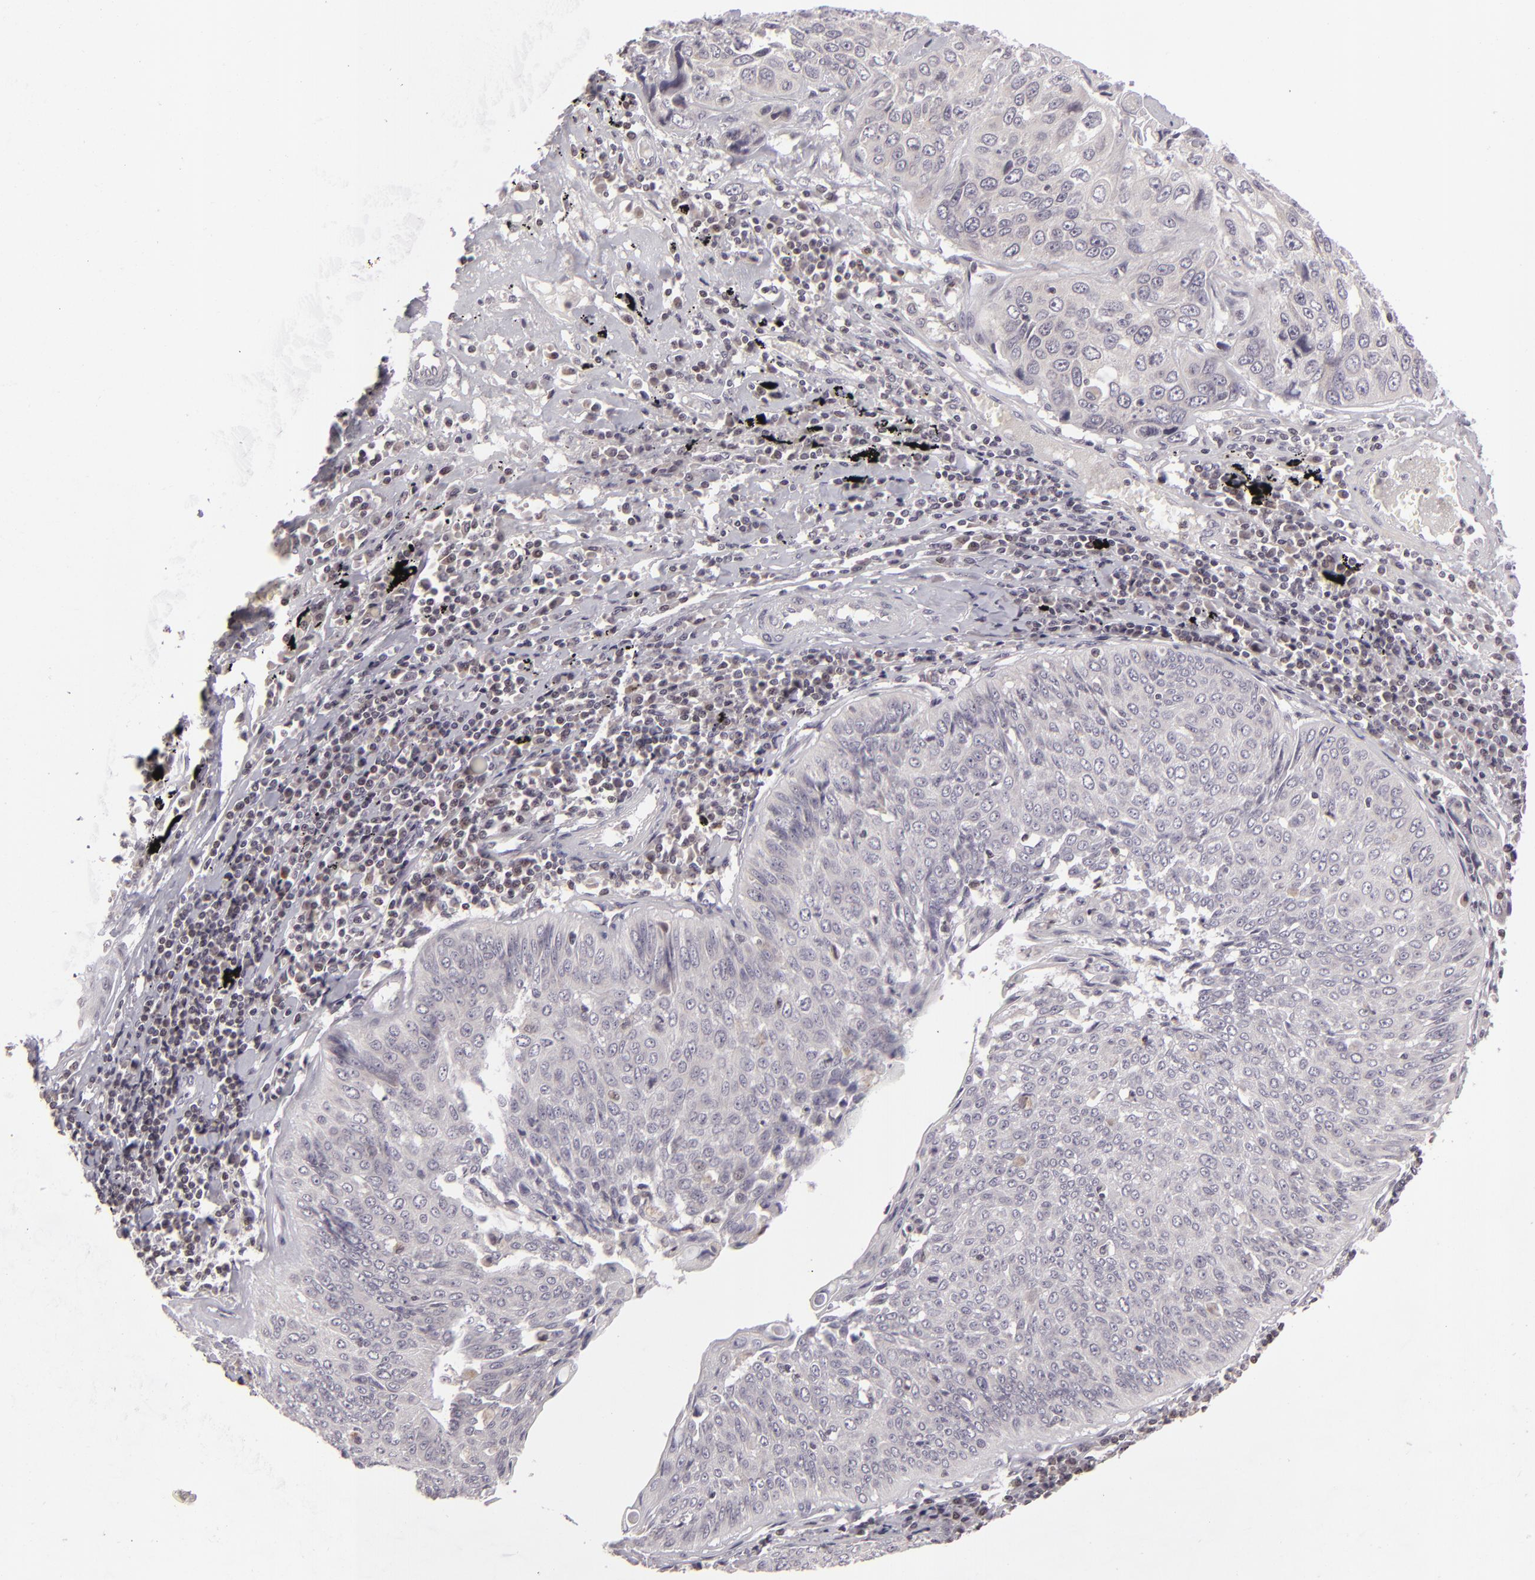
{"staining": {"intensity": "negative", "quantity": "none", "location": "none"}, "tissue": "lung cancer", "cell_type": "Tumor cells", "image_type": "cancer", "snomed": [{"axis": "morphology", "description": "Adenocarcinoma, NOS"}, {"axis": "topography", "description": "Lung"}], "caption": "The image reveals no significant staining in tumor cells of lung cancer (adenocarcinoma).", "gene": "AKAP6", "patient": {"sex": "male", "age": 60}}